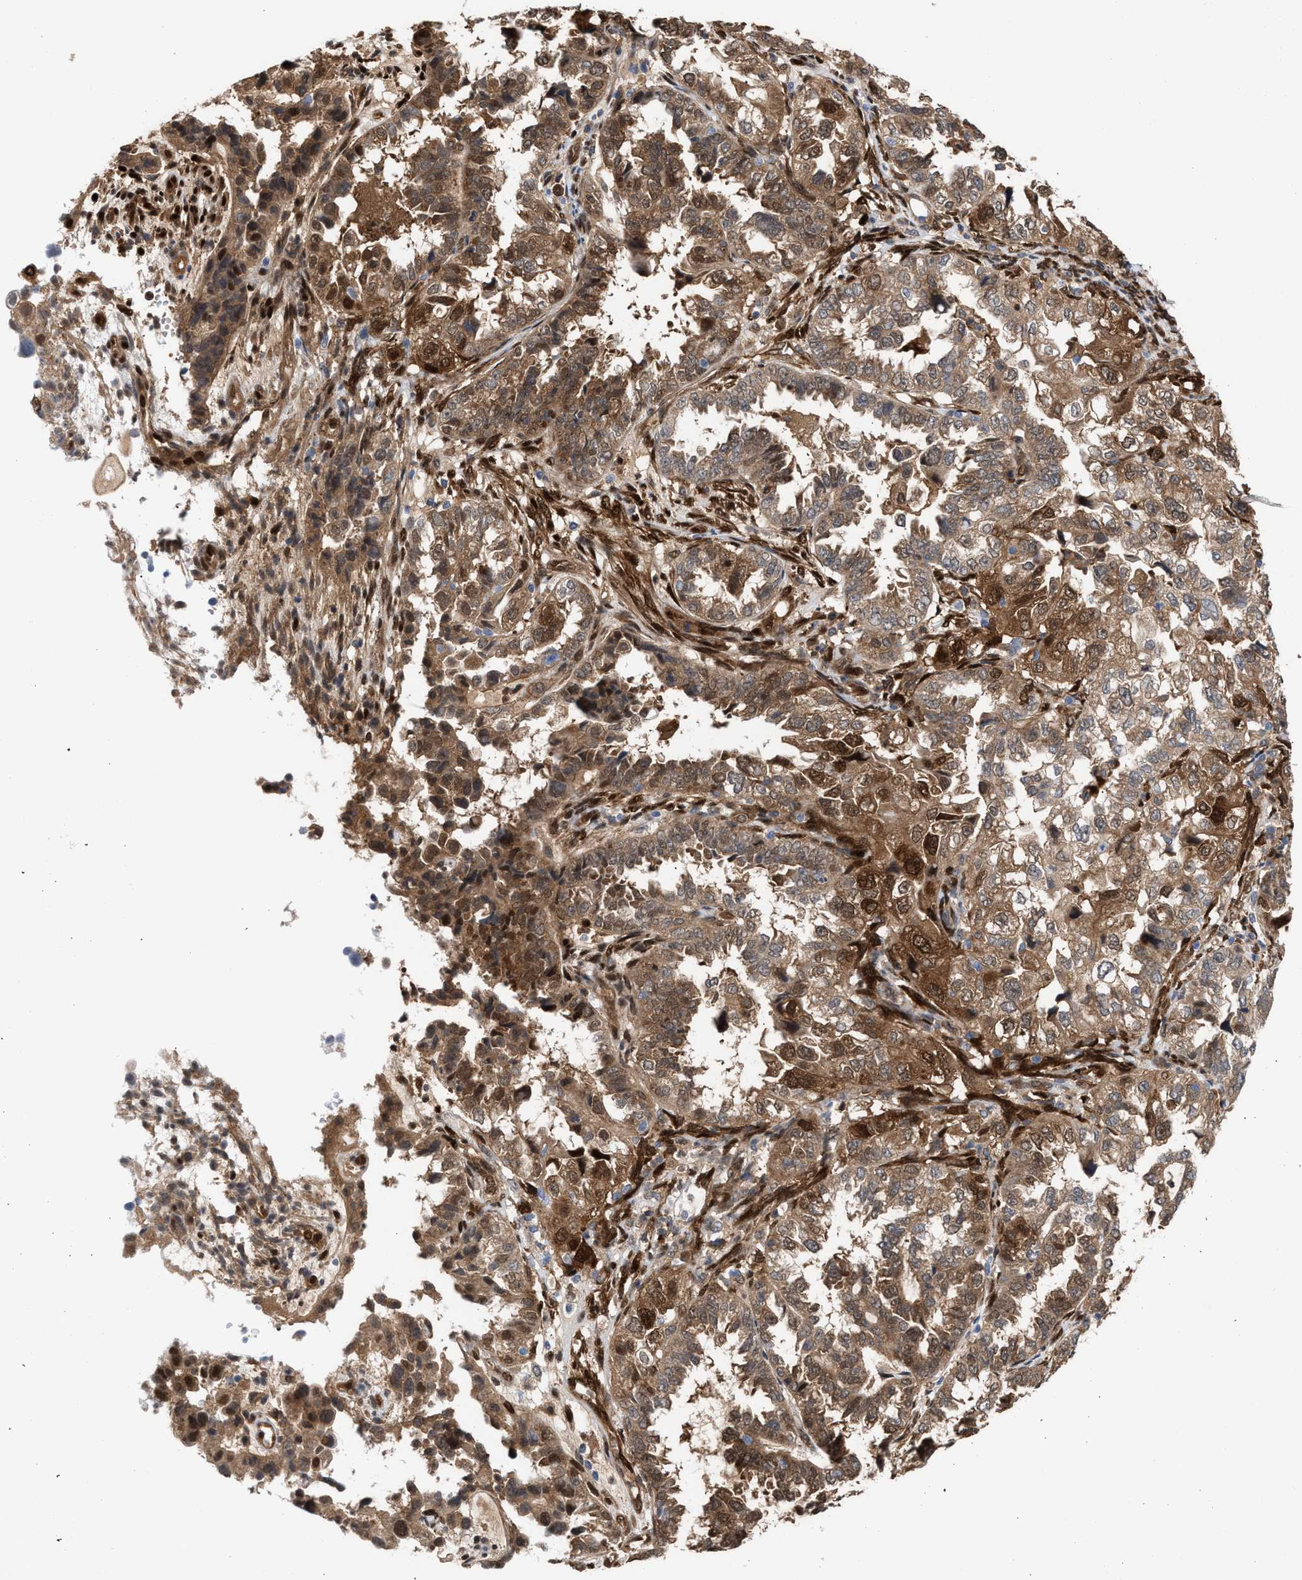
{"staining": {"intensity": "moderate", "quantity": ">75%", "location": "cytoplasmic/membranous,nuclear"}, "tissue": "endometrial cancer", "cell_type": "Tumor cells", "image_type": "cancer", "snomed": [{"axis": "morphology", "description": "Adenocarcinoma, NOS"}, {"axis": "topography", "description": "Endometrium"}], "caption": "Immunohistochemical staining of human adenocarcinoma (endometrial) displays moderate cytoplasmic/membranous and nuclear protein expression in approximately >75% of tumor cells.", "gene": "TP53I3", "patient": {"sex": "female", "age": 85}}